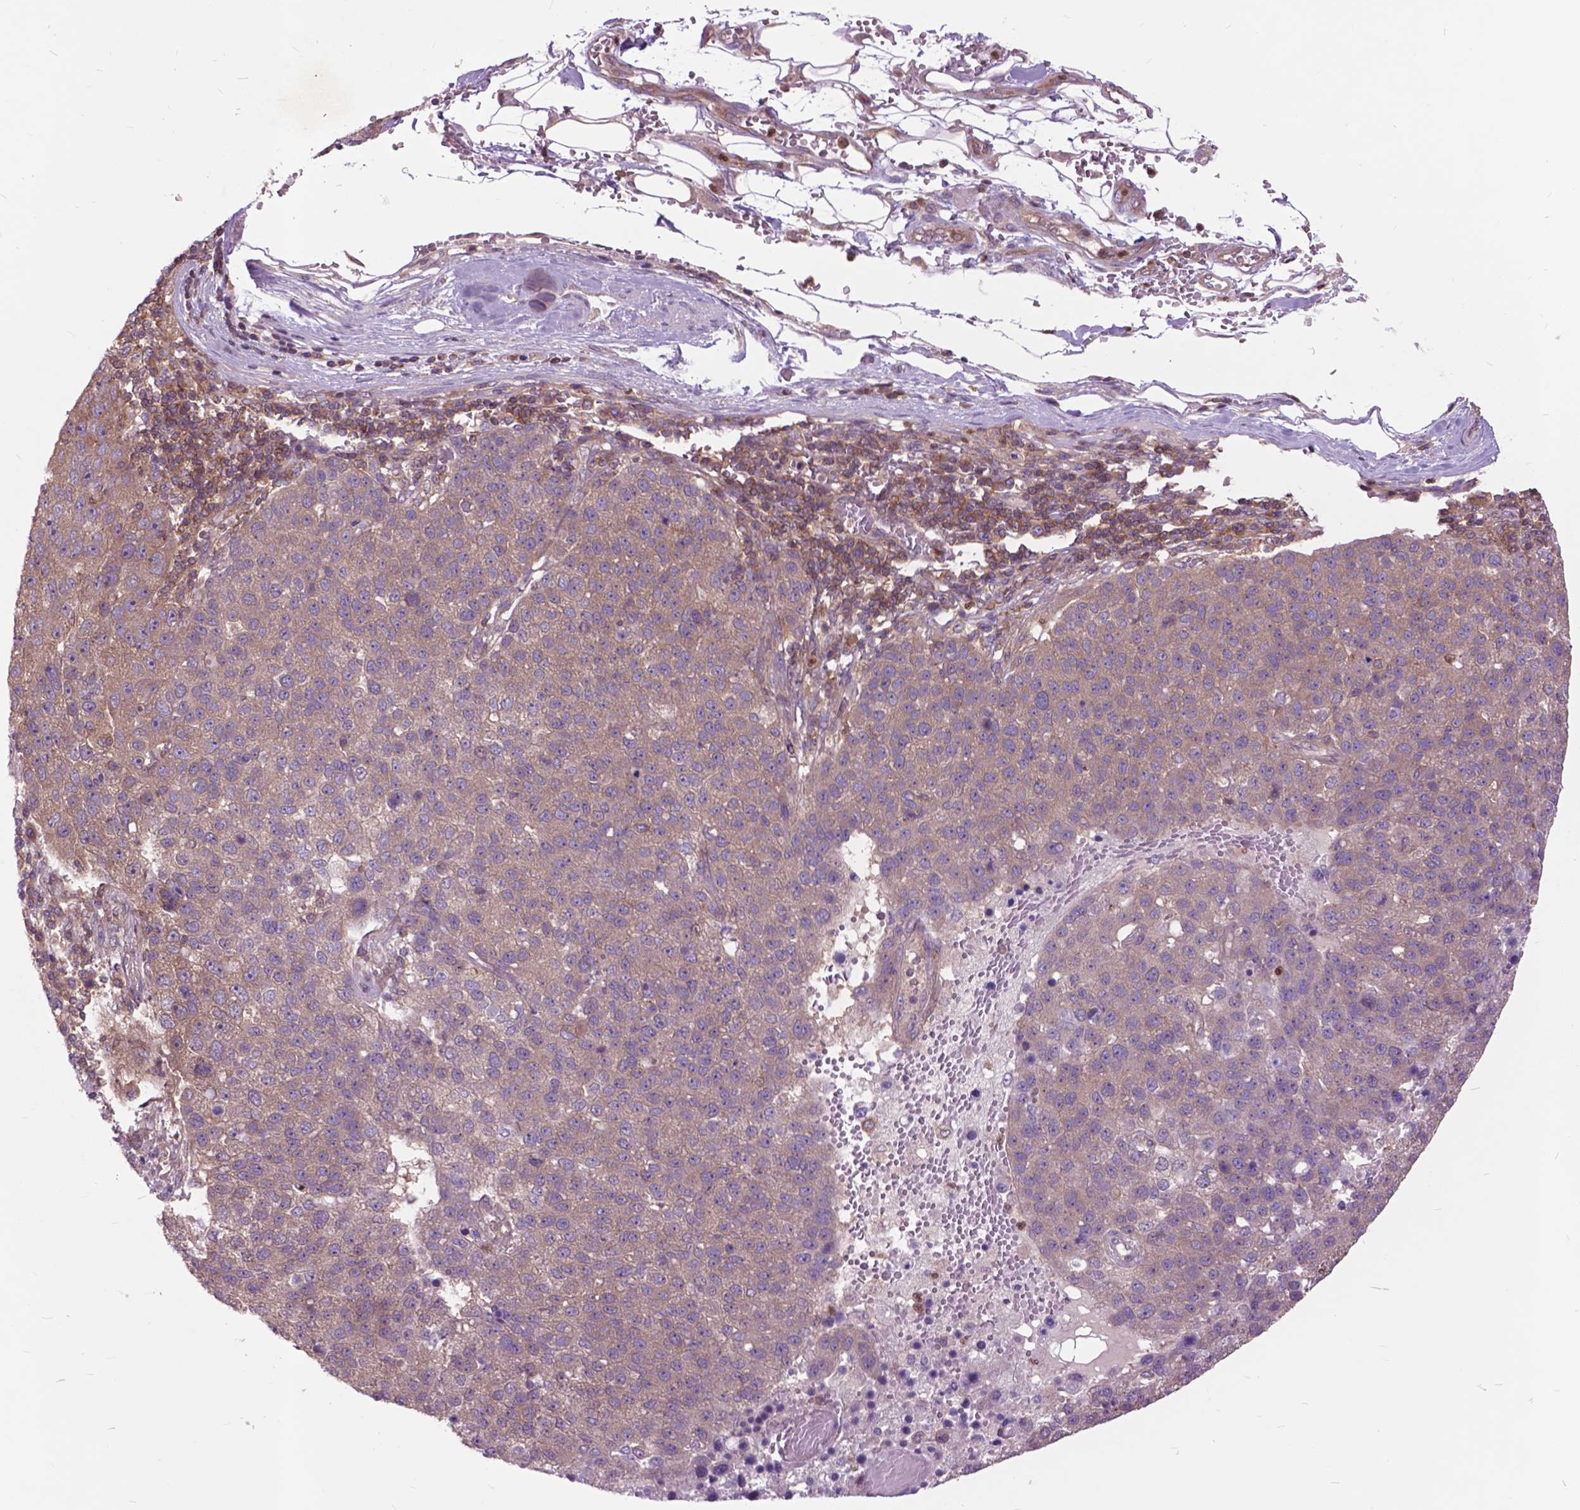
{"staining": {"intensity": "weak", "quantity": ">75%", "location": "cytoplasmic/membranous"}, "tissue": "pancreatic cancer", "cell_type": "Tumor cells", "image_type": "cancer", "snomed": [{"axis": "morphology", "description": "Adenocarcinoma, NOS"}, {"axis": "topography", "description": "Pancreas"}], "caption": "This micrograph demonstrates IHC staining of adenocarcinoma (pancreatic), with low weak cytoplasmic/membranous staining in about >75% of tumor cells.", "gene": "ARAF", "patient": {"sex": "female", "age": 61}}